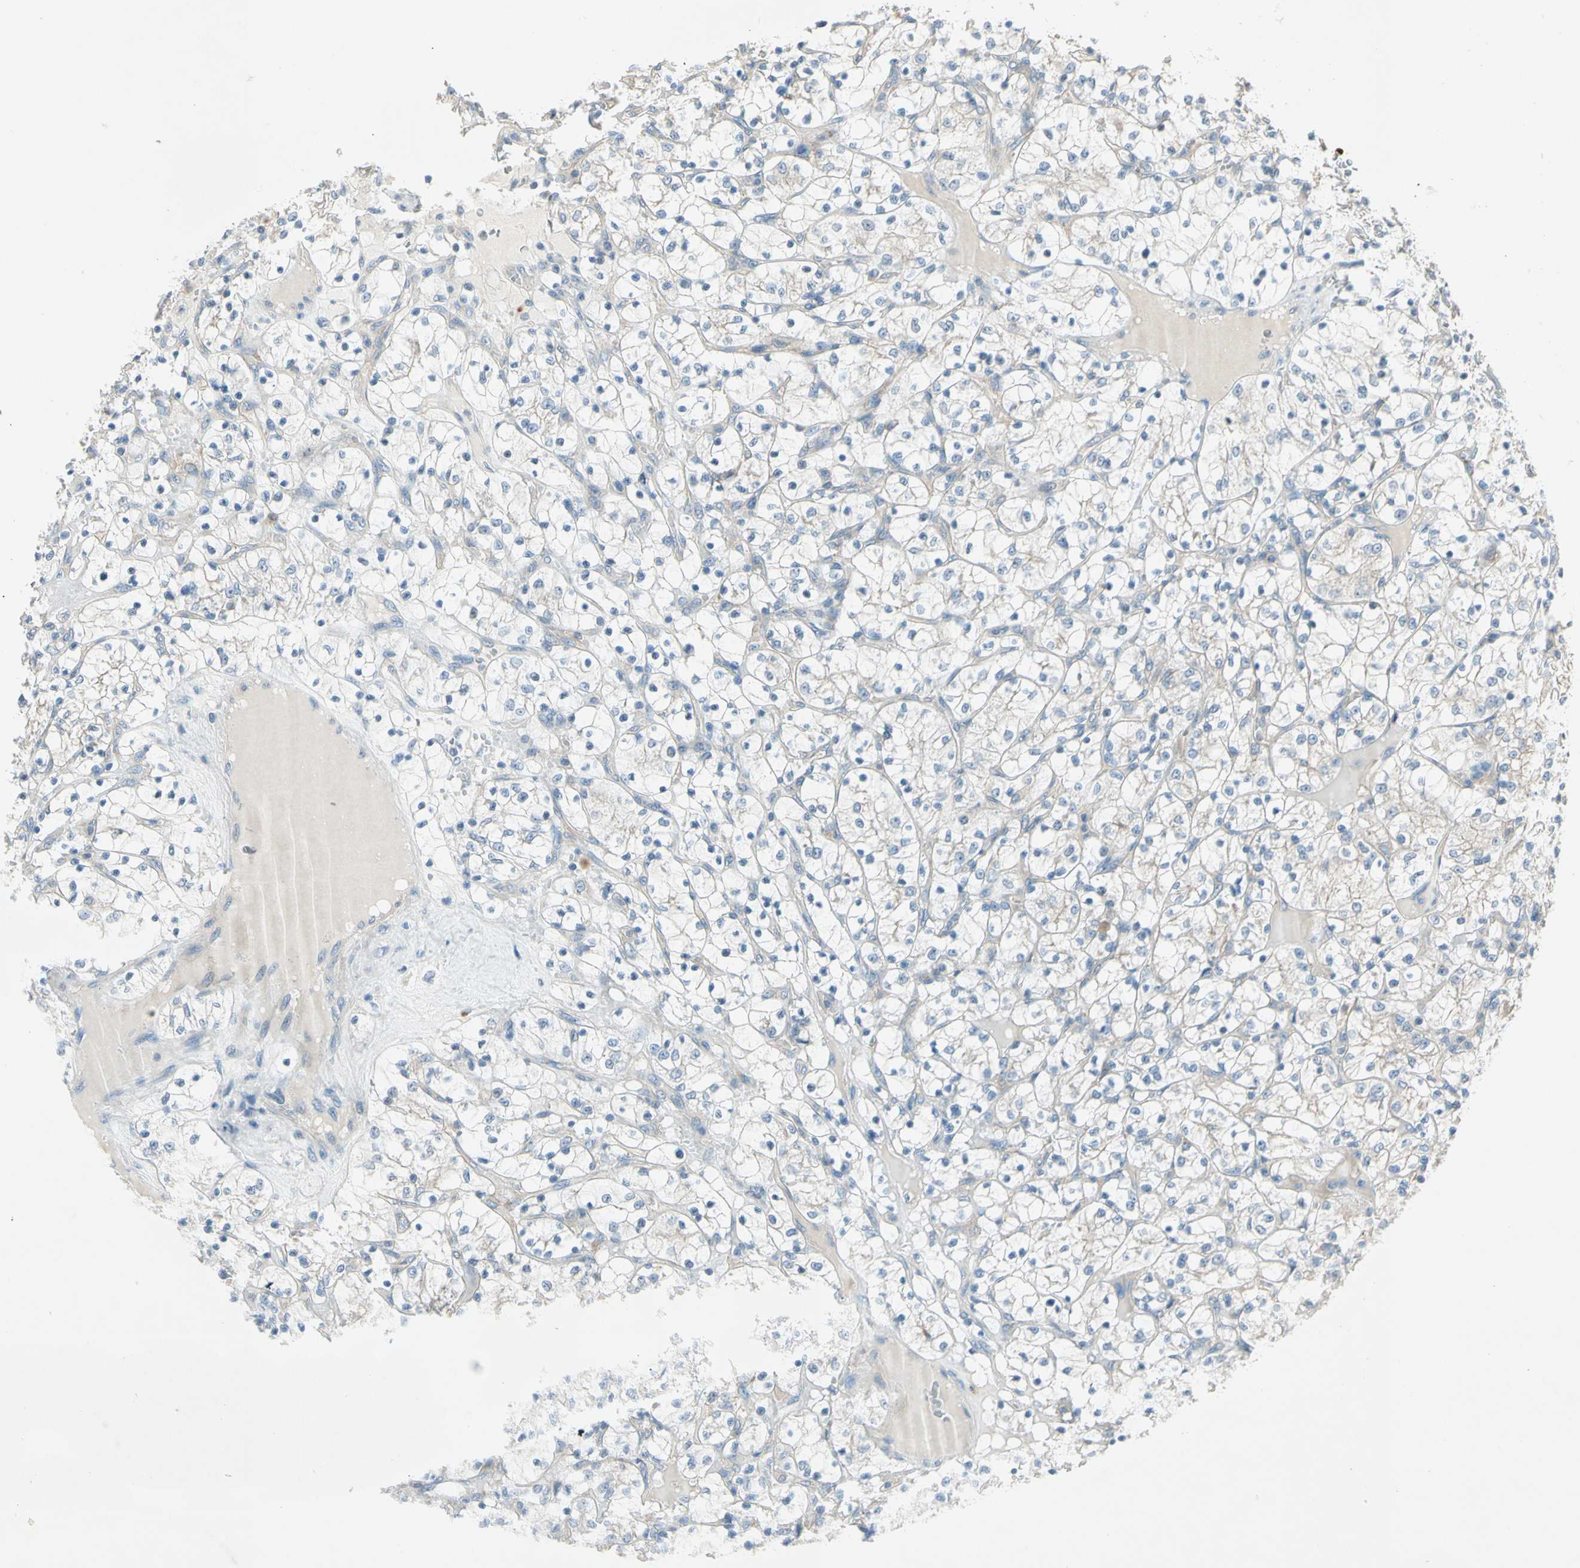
{"staining": {"intensity": "negative", "quantity": "none", "location": "none"}, "tissue": "renal cancer", "cell_type": "Tumor cells", "image_type": "cancer", "snomed": [{"axis": "morphology", "description": "Adenocarcinoma, NOS"}, {"axis": "topography", "description": "Kidney"}], "caption": "High magnification brightfield microscopy of renal adenocarcinoma stained with DAB (brown) and counterstained with hematoxylin (blue): tumor cells show no significant positivity.", "gene": "IL1R1", "patient": {"sex": "female", "age": 69}}